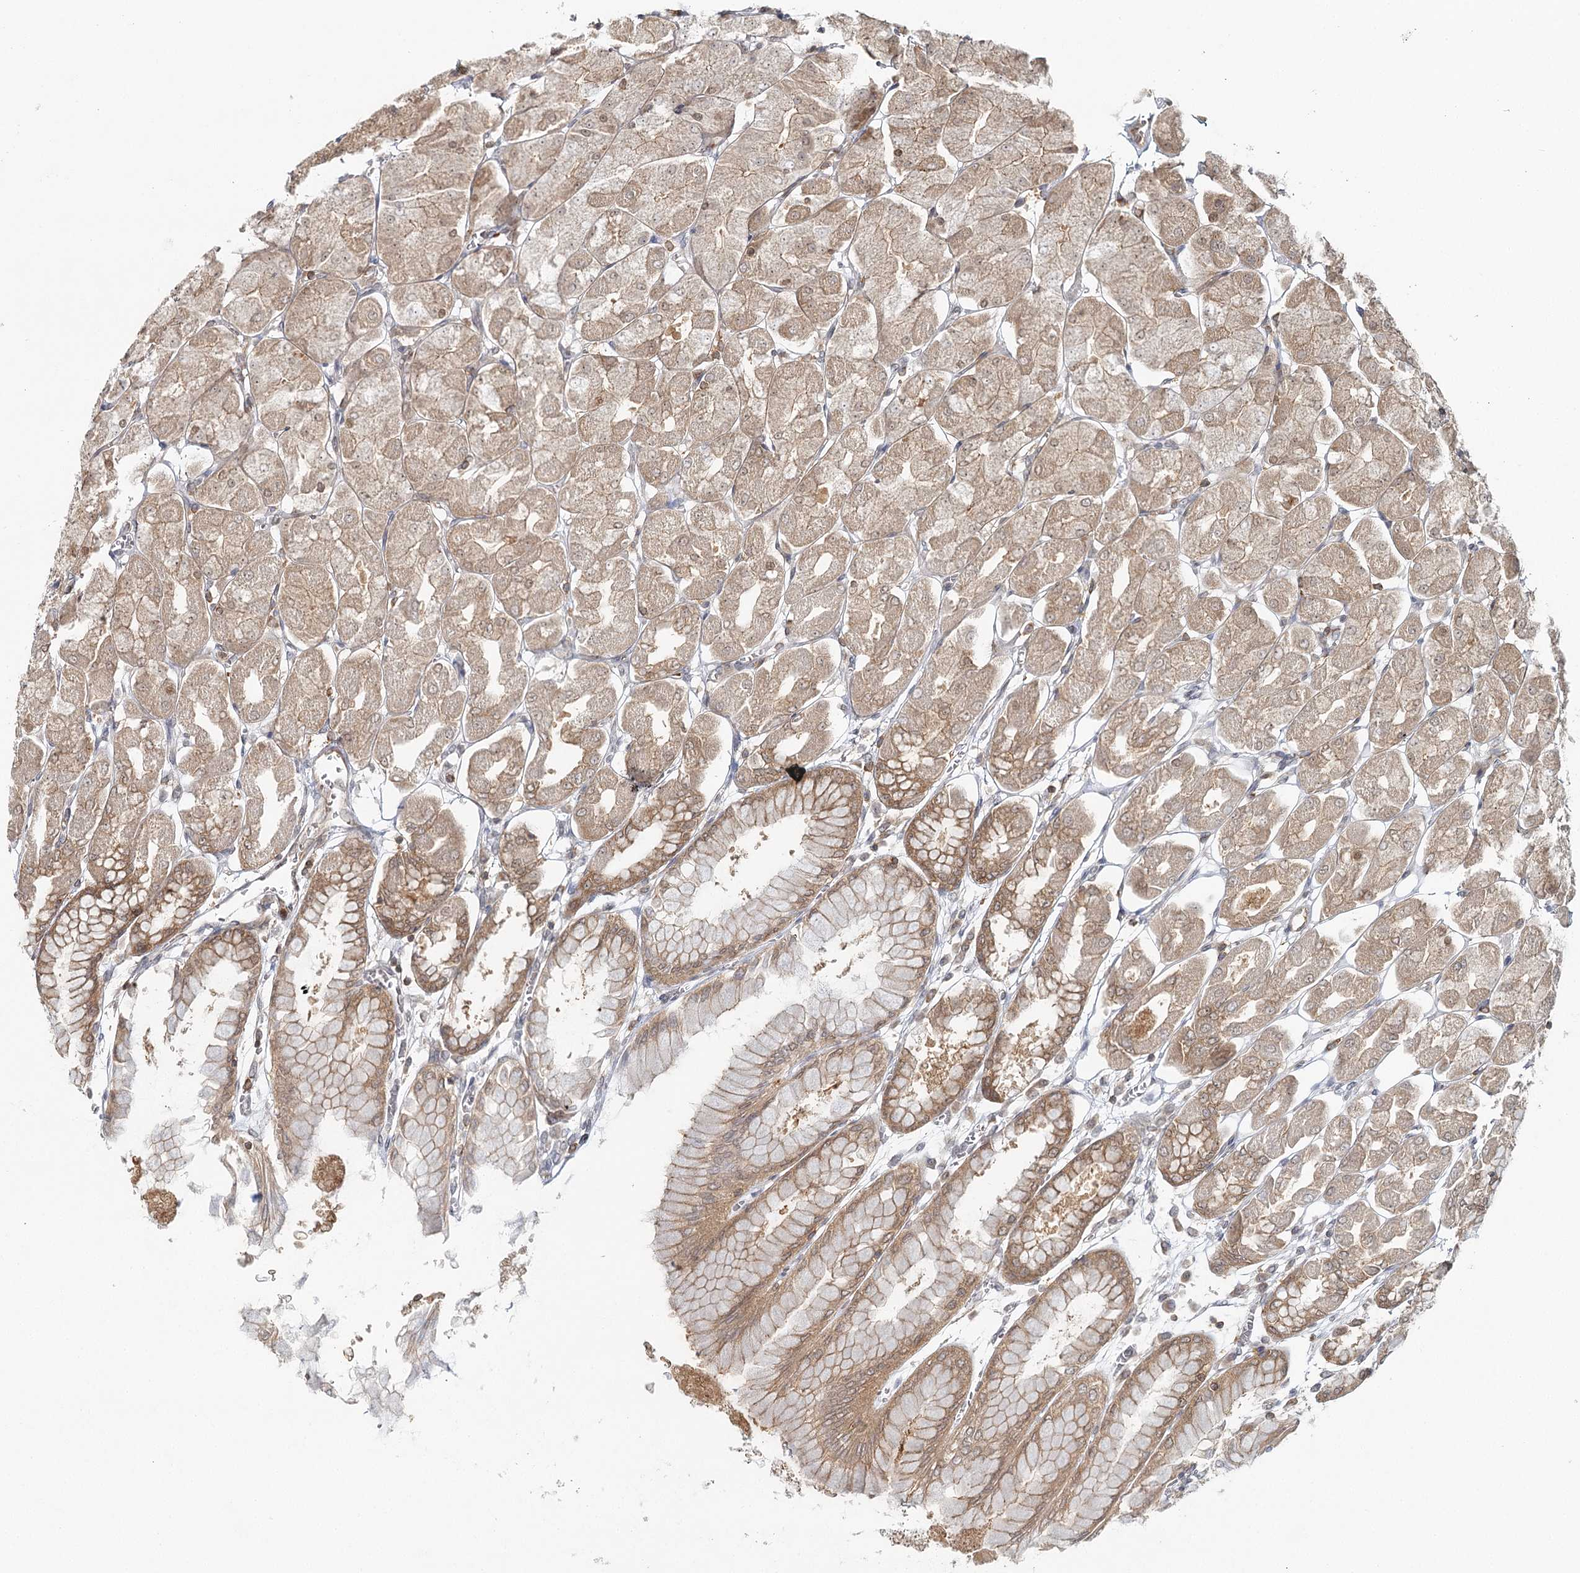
{"staining": {"intensity": "strong", "quantity": "25%-75%", "location": "cytoplasmic/membranous"}, "tissue": "stomach", "cell_type": "Glandular cells", "image_type": "normal", "snomed": [{"axis": "morphology", "description": "Normal tissue, NOS"}, {"axis": "topography", "description": "Stomach, upper"}], "caption": "This is an image of immunohistochemistry (IHC) staining of benign stomach, which shows strong expression in the cytoplasmic/membranous of glandular cells.", "gene": "FAM120B", "patient": {"sex": "female", "age": 56}}